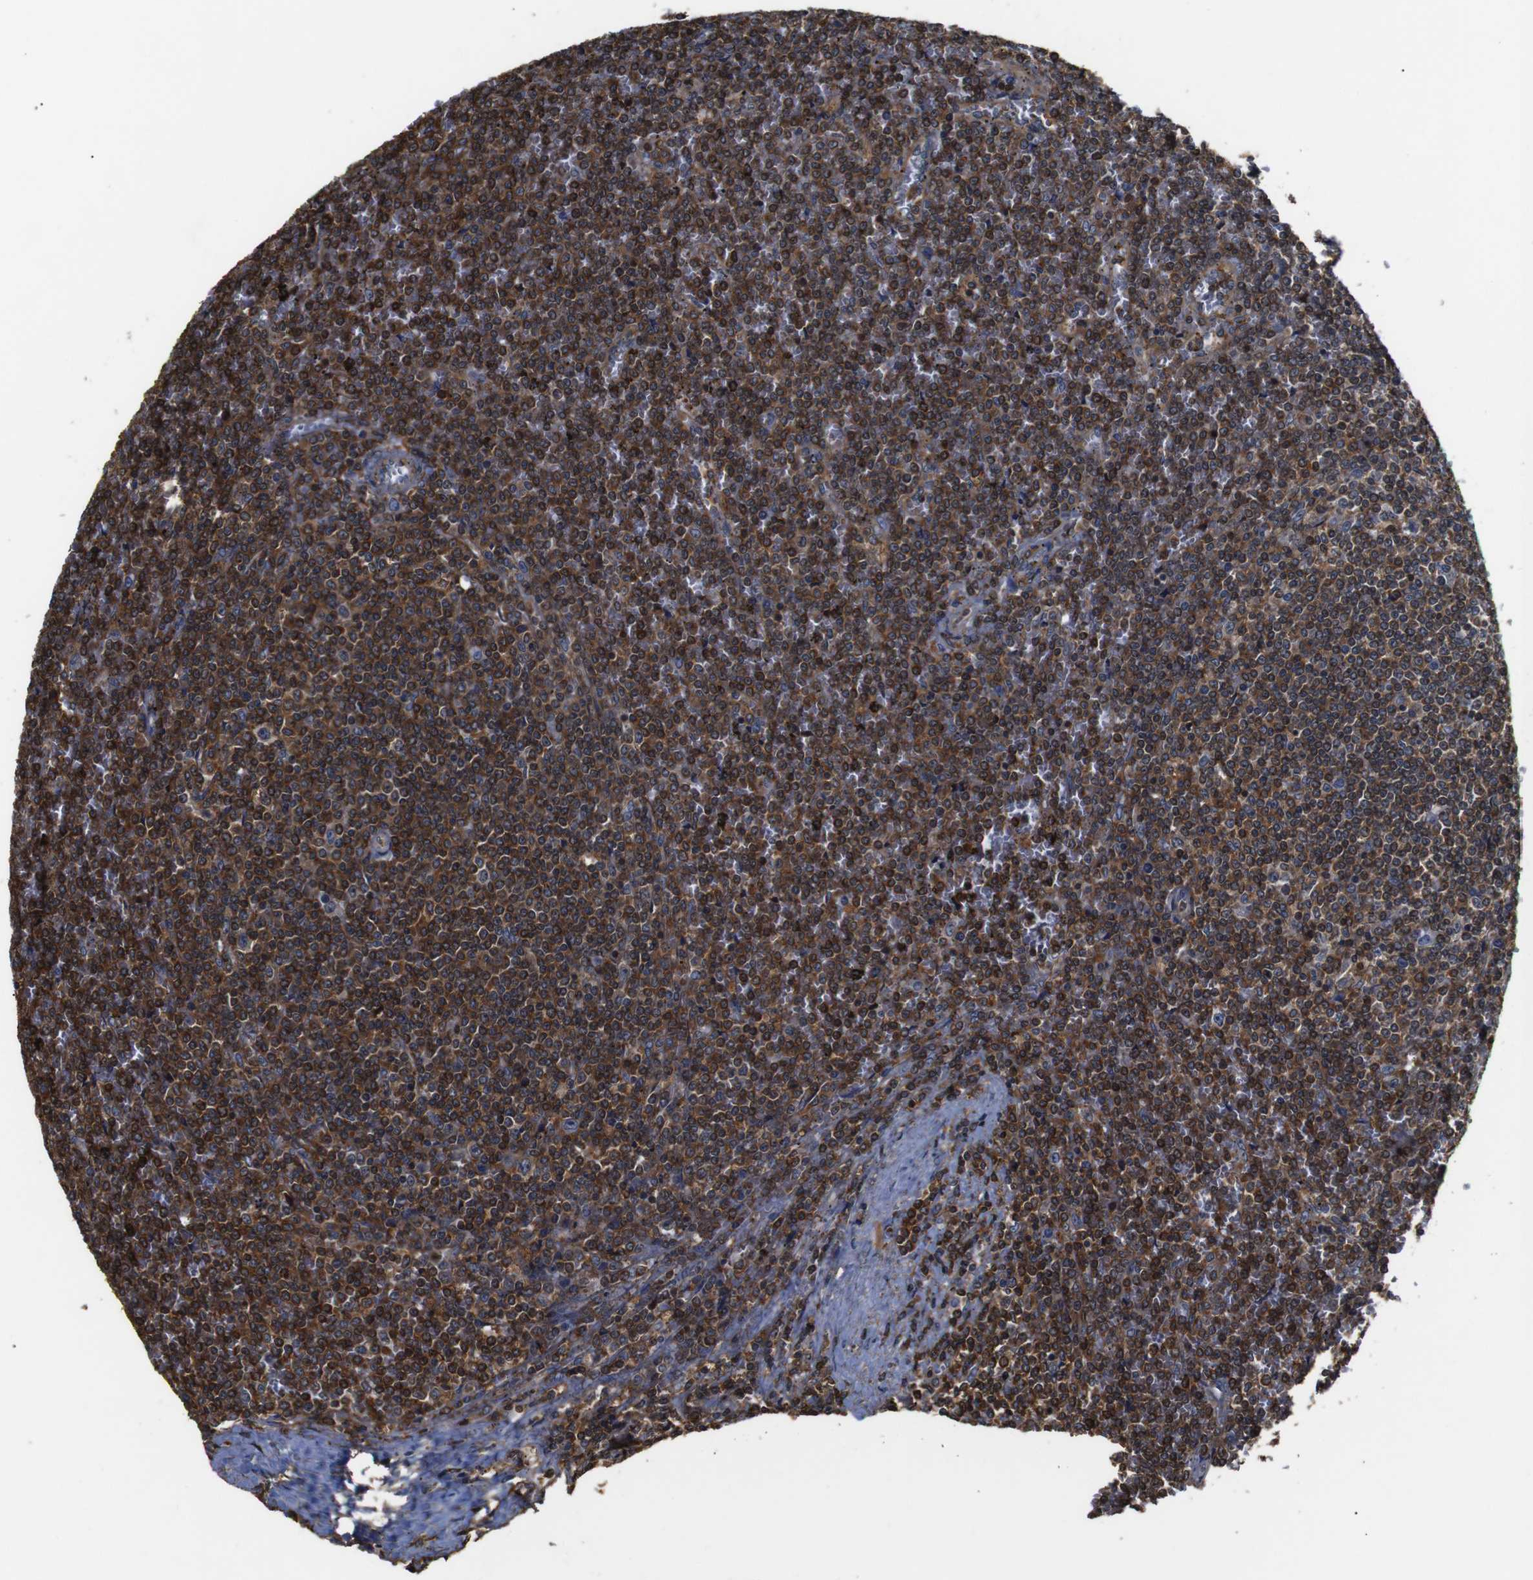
{"staining": {"intensity": "strong", "quantity": ">75%", "location": "cytoplasmic/membranous,nuclear"}, "tissue": "lymphoma", "cell_type": "Tumor cells", "image_type": "cancer", "snomed": [{"axis": "morphology", "description": "Malignant lymphoma, non-Hodgkin's type, Low grade"}, {"axis": "topography", "description": "Spleen"}], "caption": "Lymphoma stained with a brown dye displays strong cytoplasmic/membranous and nuclear positive expression in approximately >75% of tumor cells.", "gene": "PI4KA", "patient": {"sex": "female", "age": 19}}